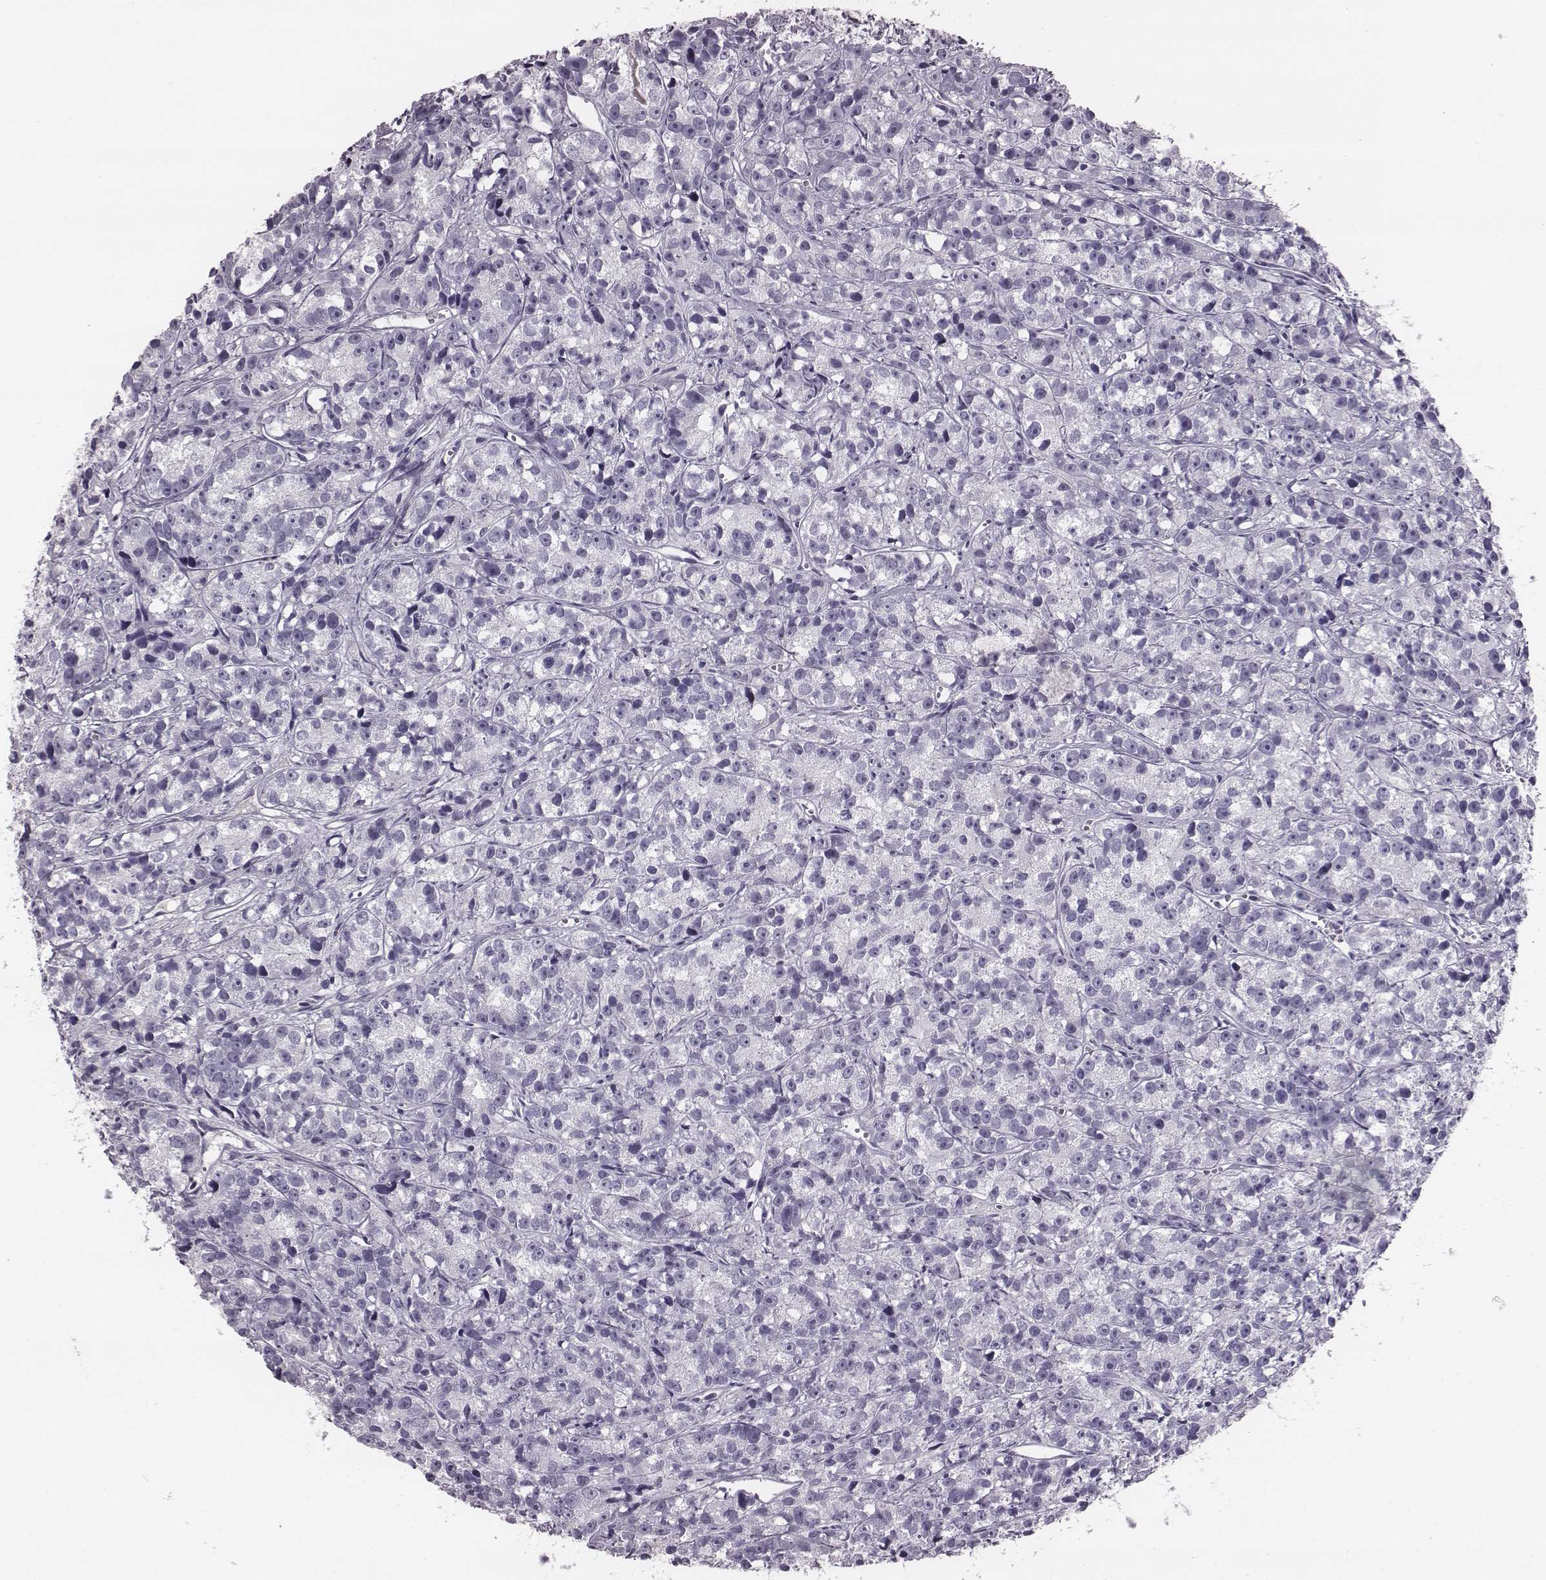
{"staining": {"intensity": "negative", "quantity": "none", "location": "none"}, "tissue": "prostate cancer", "cell_type": "Tumor cells", "image_type": "cancer", "snomed": [{"axis": "morphology", "description": "Adenocarcinoma, High grade"}, {"axis": "topography", "description": "Prostate"}], "caption": "IHC image of neoplastic tissue: prostate cancer stained with DAB (3,3'-diaminobenzidine) exhibits no significant protein expression in tumor cells. The staining is performed using DAB (3,3'-diaminobenzidine) brown chromogen with nuclei counter-stained in using hematoxylin.", "gene": "PDE8B", "patient": {"sex": "male", "age": 77}}